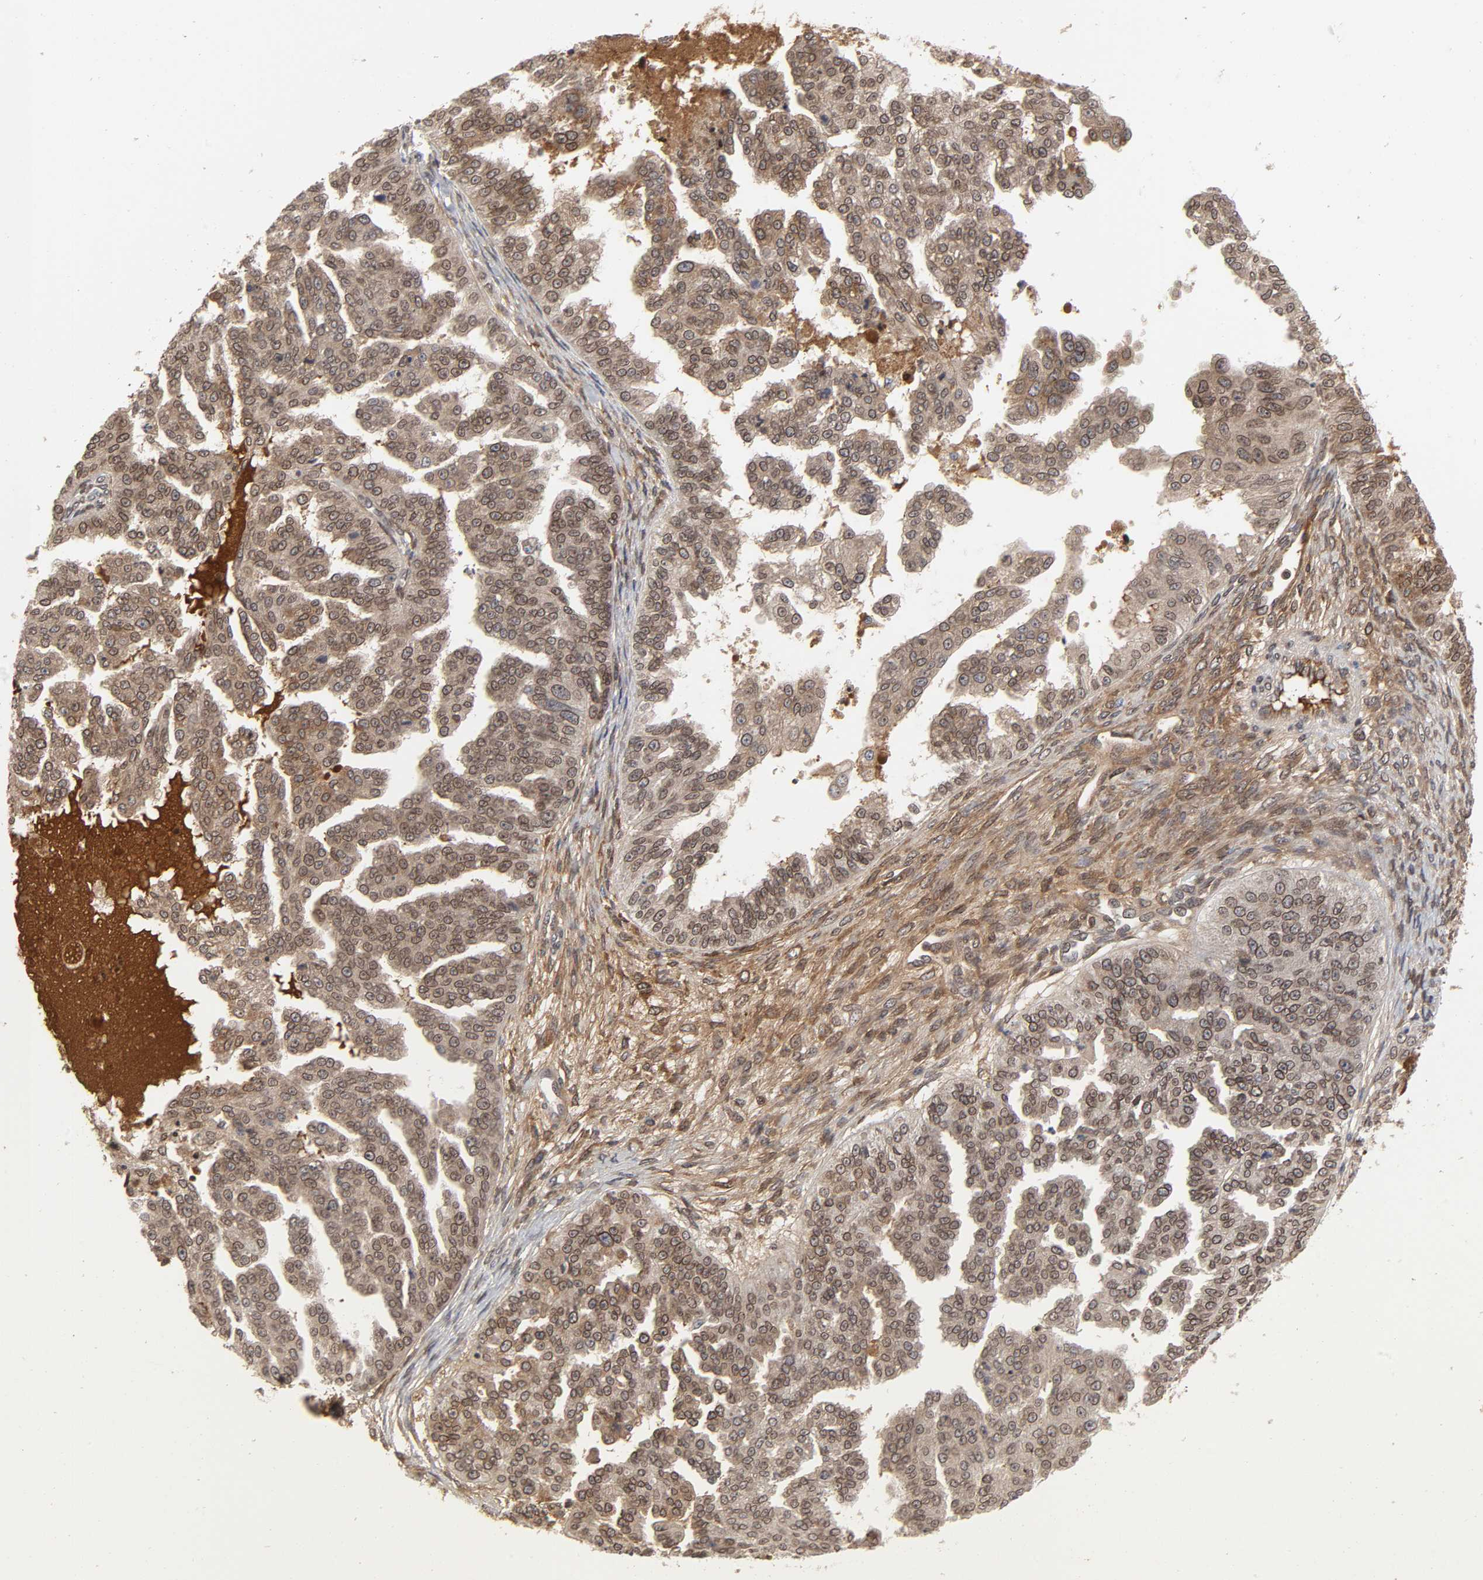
{"staining": {"intensity": "moderate", "quantity": ">75%", "location": "cytoplasmic/membranous,nuclear"}, "tissue": "ovarian cancer", "cell_type": "Tumor cells", "image_type": "cancer", "snomed": [{"axis": "morphology", "description": "Cystadenocarcinoma, serous, NOS"}, {"axis": "topography", "description": "Ovary"}], "caption": "Ovarian serous cystadenocarcinoma stained with a protein marker reveals moderate staining in tumor cells.", "gene": "CPN2", "patient": {"sex": "female", "age": 58}}